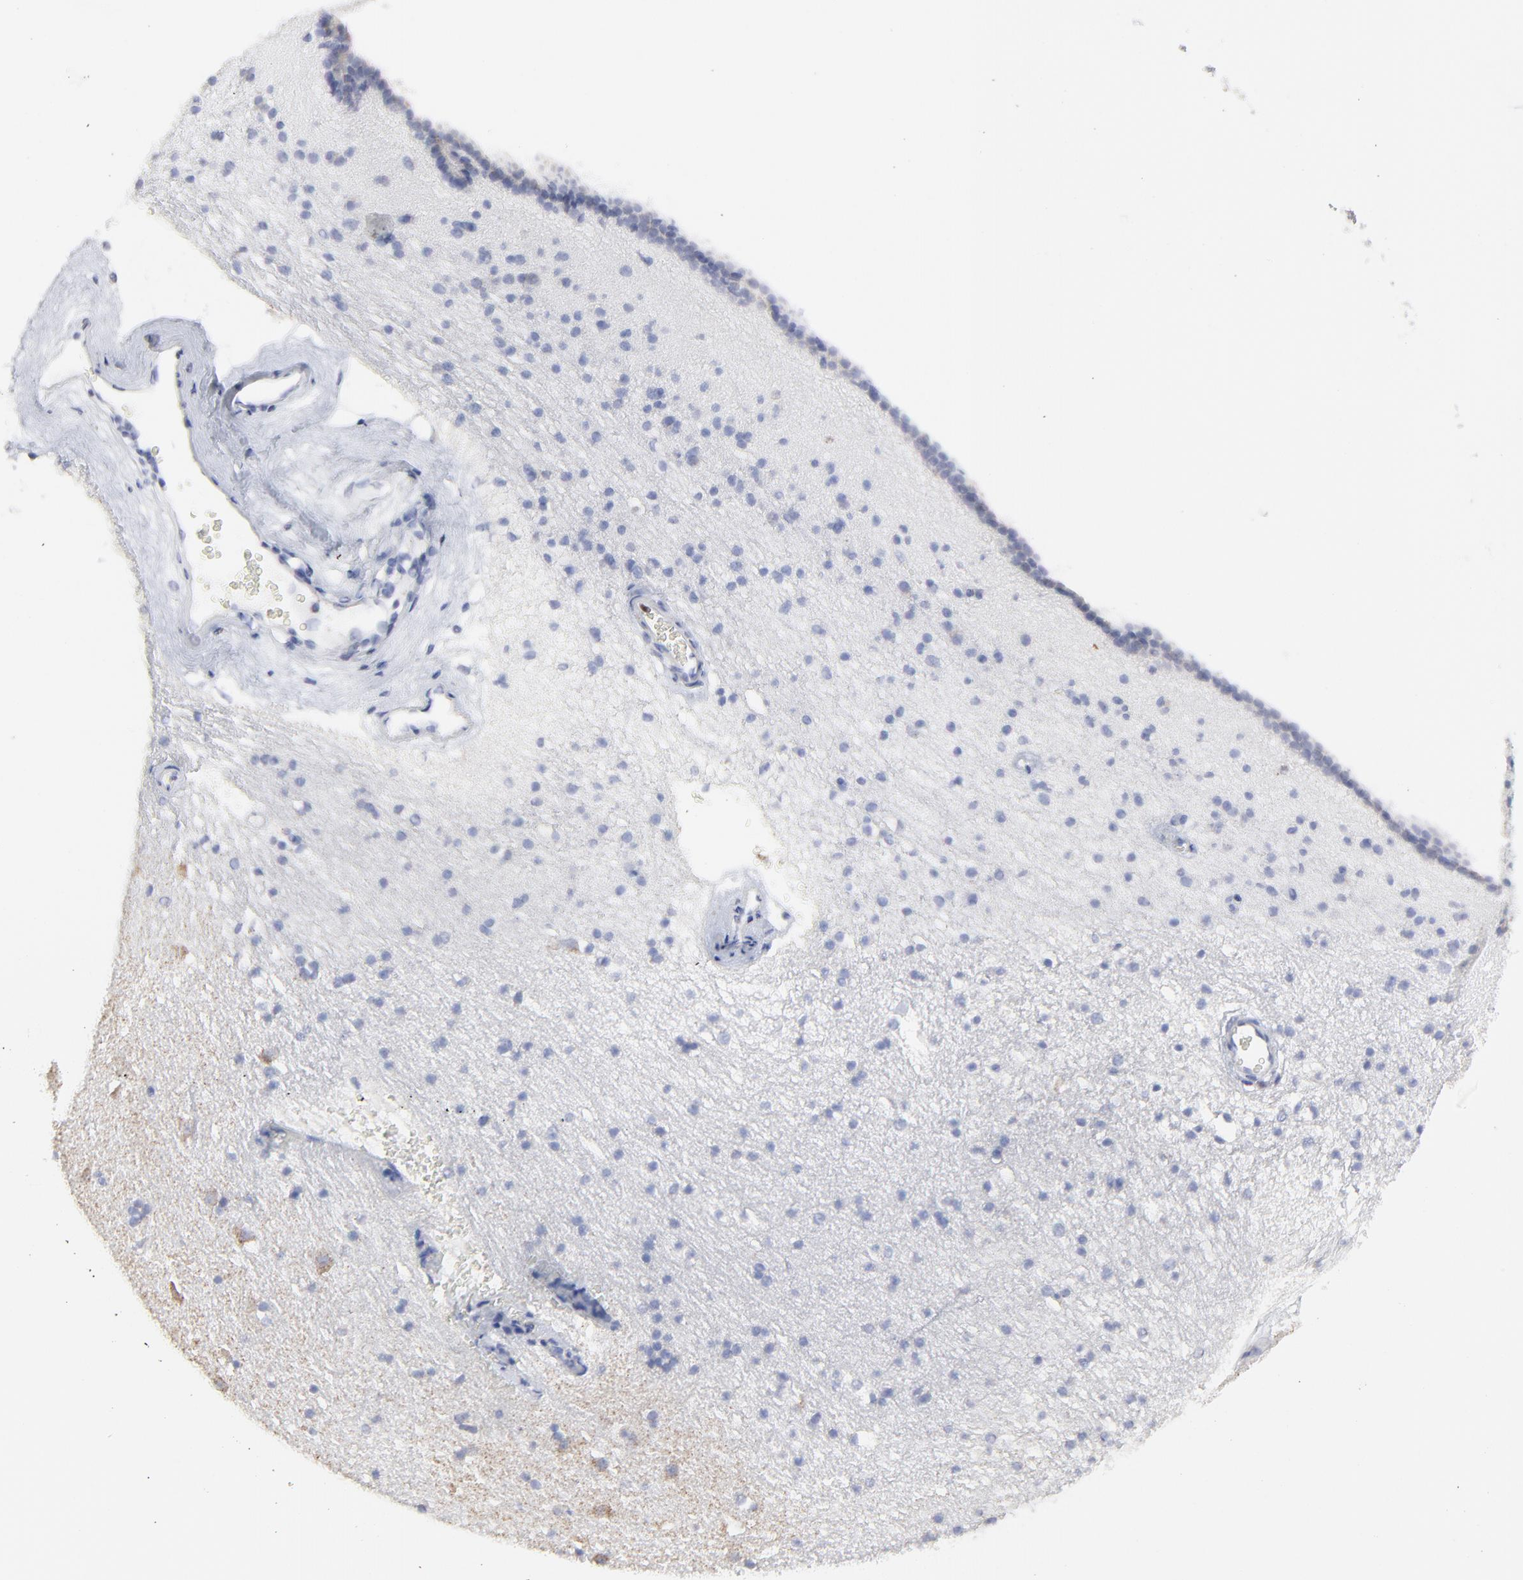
{"staining": {"intensity": "negative", "quantity": "none", "location": "none"}, "tissue": "caudate", "cell_type": "Glial cells", "image_type": "normal", "snomed": [{"axis": "morphology", "description": "Normal tissue, NOS"}, {"axis": "topography", "description": "Lateral ventricle wall"}], "caption": "Immunohistochemistry (IHC) of normal caudate exhibits no positivity in glial cells. (Immunohistochemistry (IHC), brightfield microscopy, high magnification).", "gene": "NCAPH", "patient": {"sex": "male", "age": 45}}